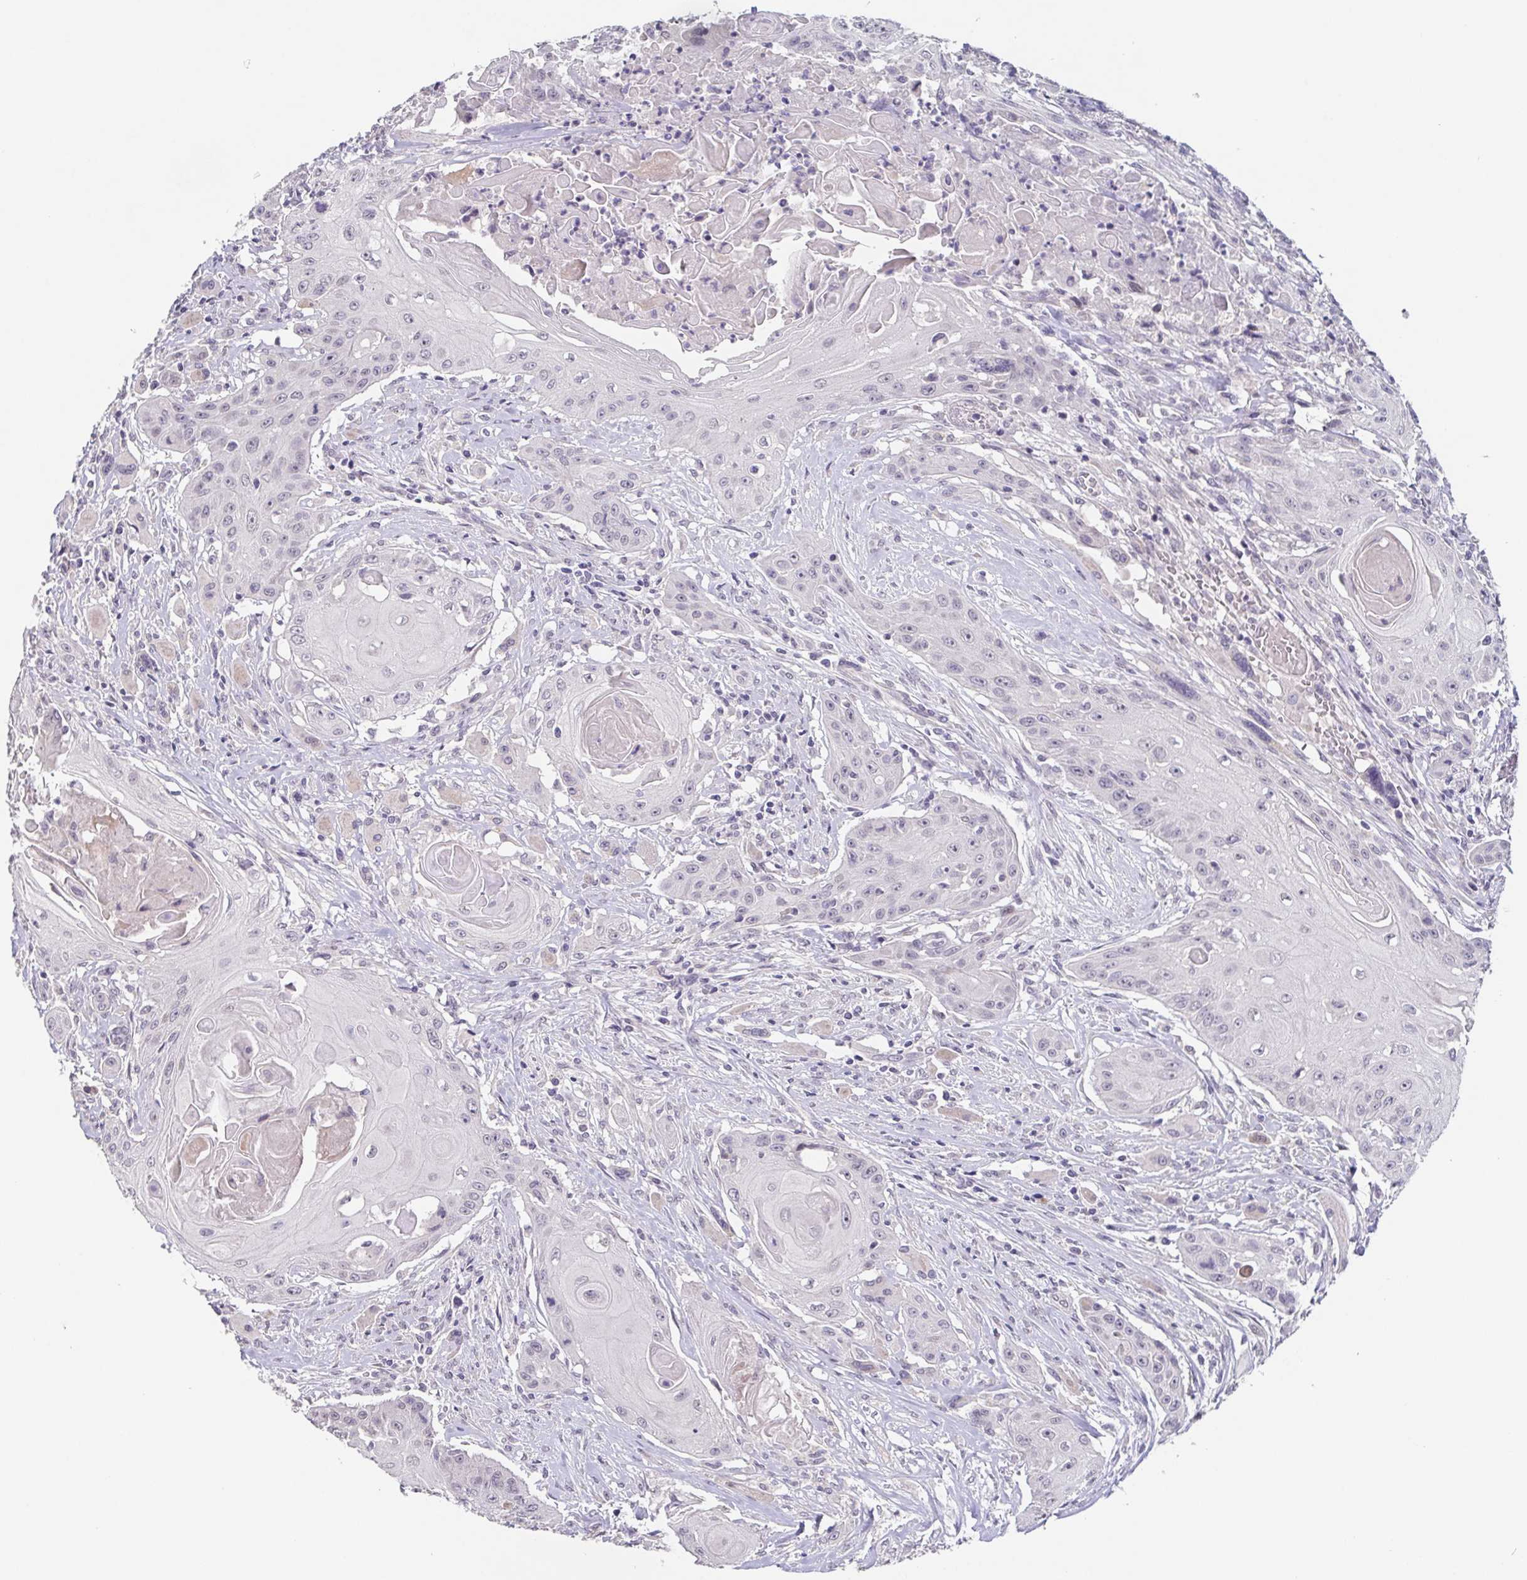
{"staining": {"intensity": "negative", "quantity": "none", "location": "none"}, "tissue": "head and neck cancer", "cell_type": "Tumor cells", "image_type": "cancer", "snomed": [{"axis": "morphology", "description": "Squamous cell carcinoma, NOS"}, {"axis": "topography", "description": "Oral tissue"}, {"axis": "topography", "description": "Head-Neck"}, {"axis": "topography", "description": "Neck, NOS"}], "caption": "DAB immunohistochemical staining of human head and neck squamous cell carcinoma displays no significant positivity in tumor cells.", "gene": "GHRL", "patient": {"sex": "female", "age": 55}}